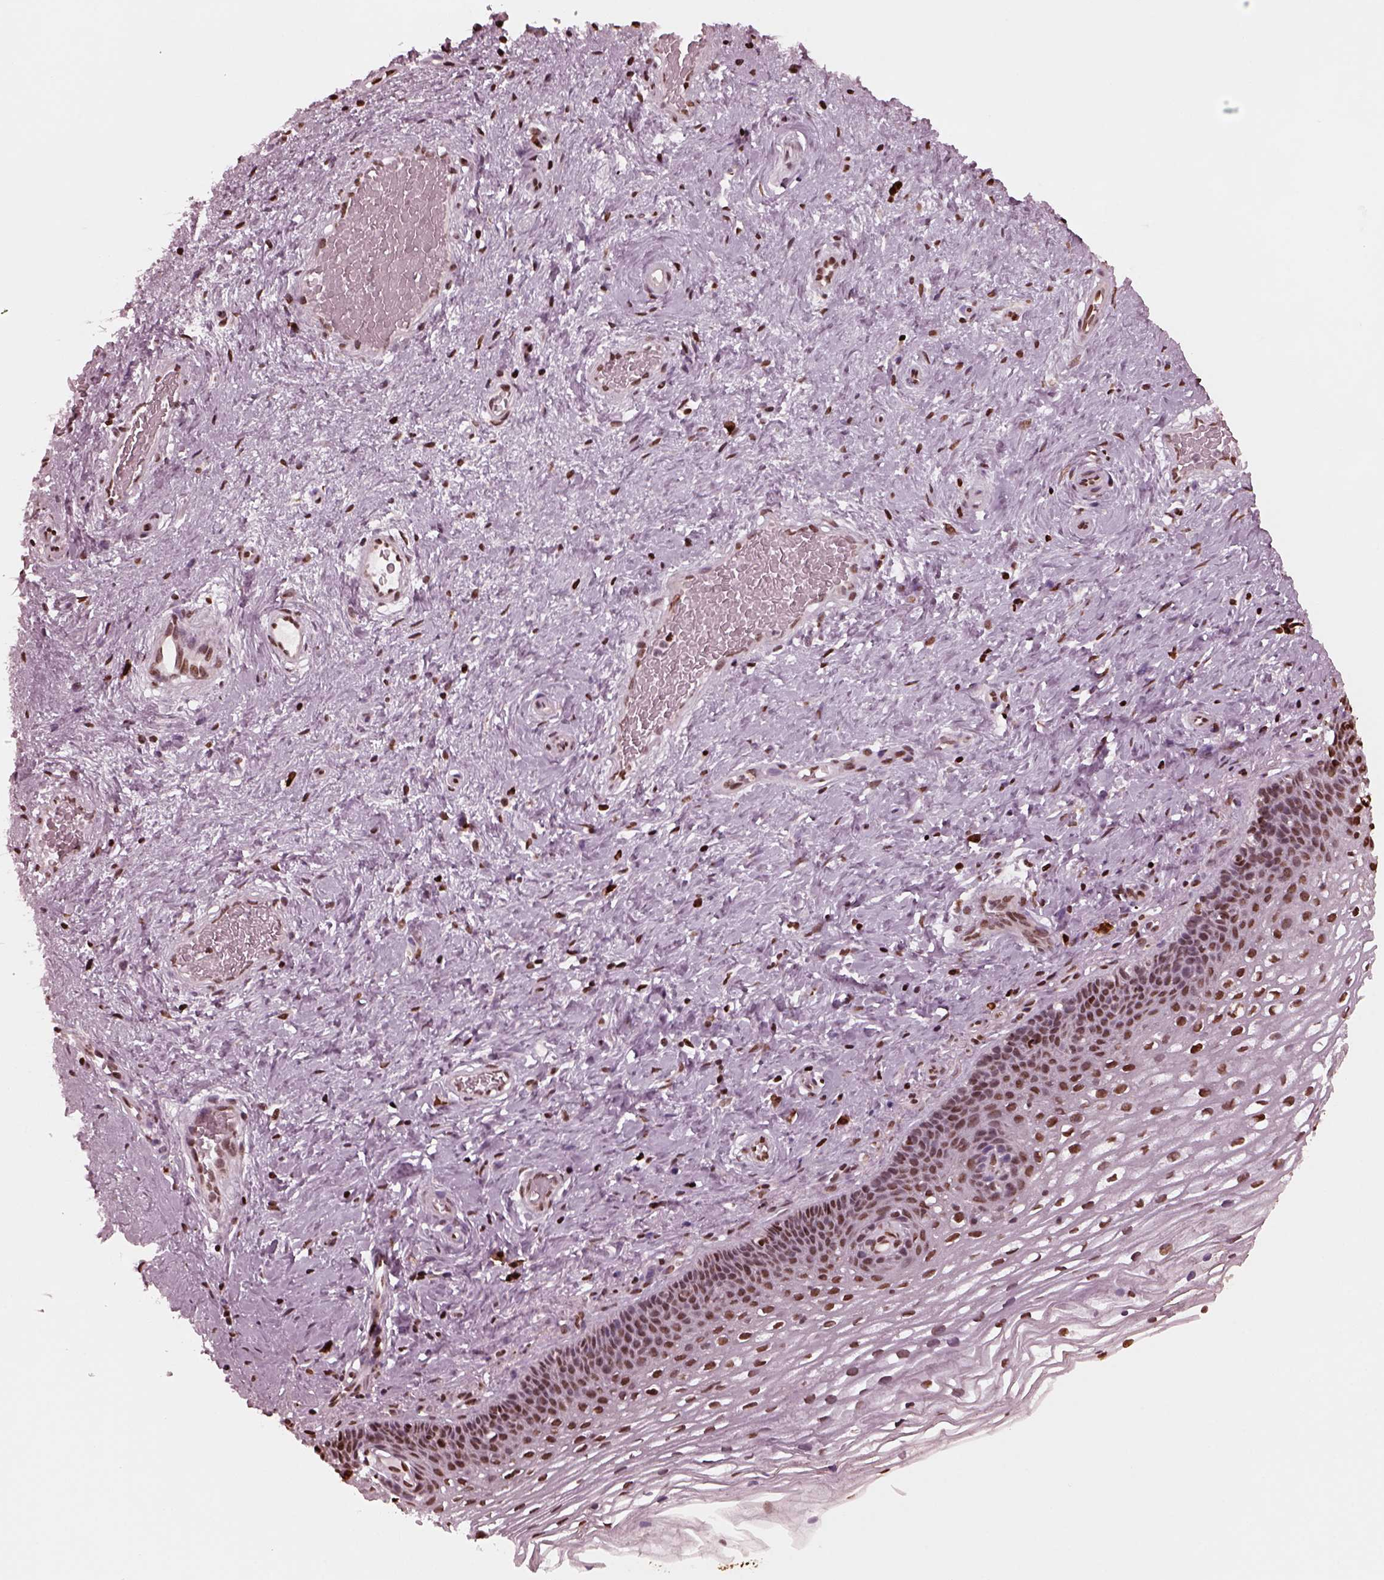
{"staining": {"intensity": "strong", "quantity": ">75%", "location": "cytoplasmic/membranous,nuclear"}, "tissue": "cervix", "cell_type": "Glandular cells", "image_type": "normal", "snomed": [{"axis": "morphology", "description": "Normal tissue, NOS"}, {"axis": "topography", "description": "Cervix"}], "caption": "This is an image of immunohistochemistry (IHC) staining of unremarkable cervix, which shows strong staining in the cytoplasmic/membranous,nuclear of glandular cells.", "gene": "NSD1", "patient": {"sex": "female", "age": 34}}